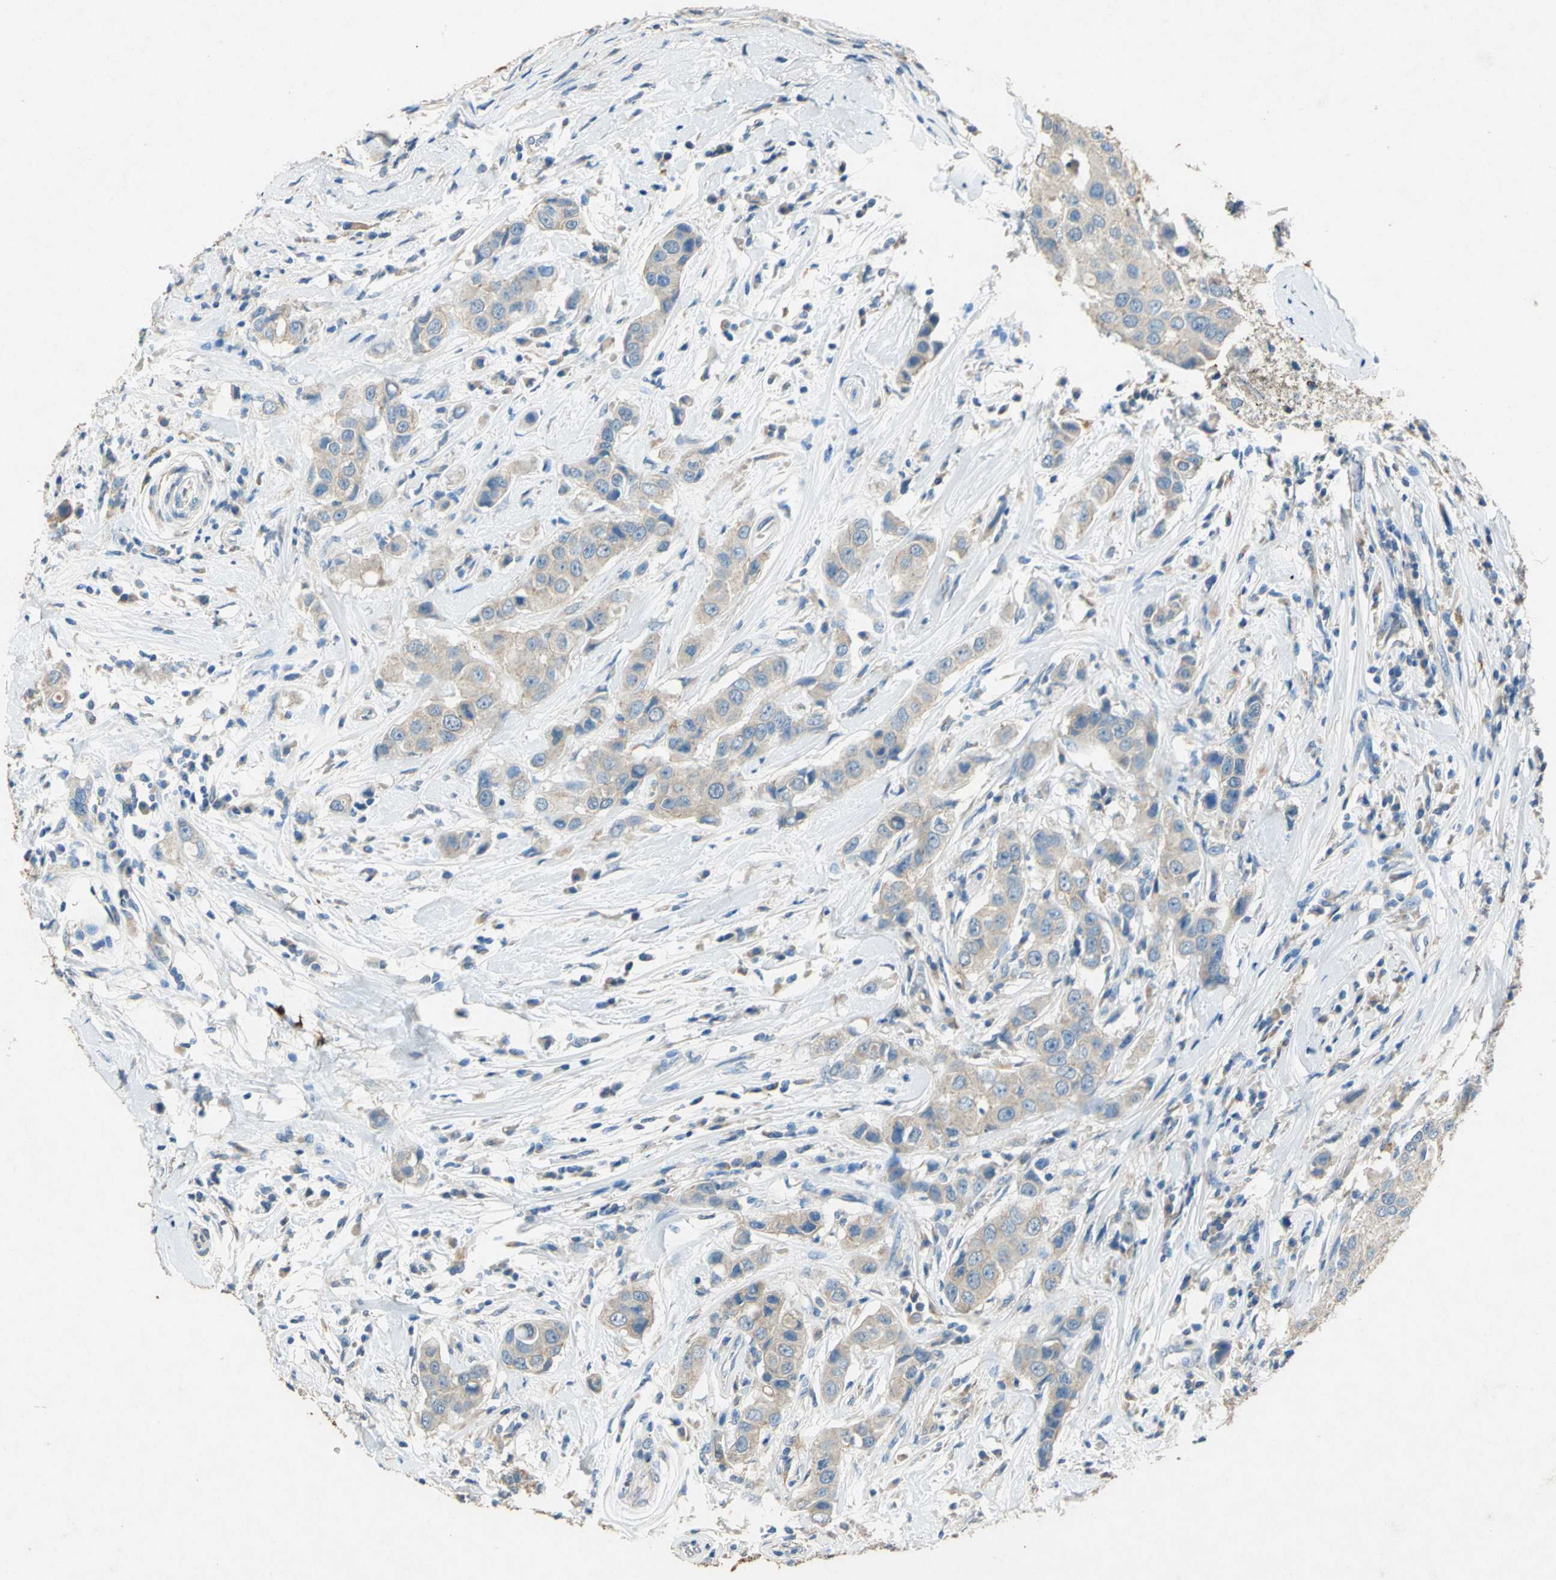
{"staining": {"intensity": "weak", "quantity": ">75%", "location": "cytoplasmic/membranous"}, "tissue": "breast cancer", "cell_type": "Tumor cells", "image_type": "cancer", "snomed": [{"axis": "morphology", "description": "Duct carcinoma"}, {"axis": "topography", "description": "Breast"}], "caption": "A brown stain labels weak cytoplasmic/membranous staining of a protein in human breast invasive ductal carcinoma tumor cells.", "gene": "ADAMTS5", "patient": {"sex": "female", "age": 27}}